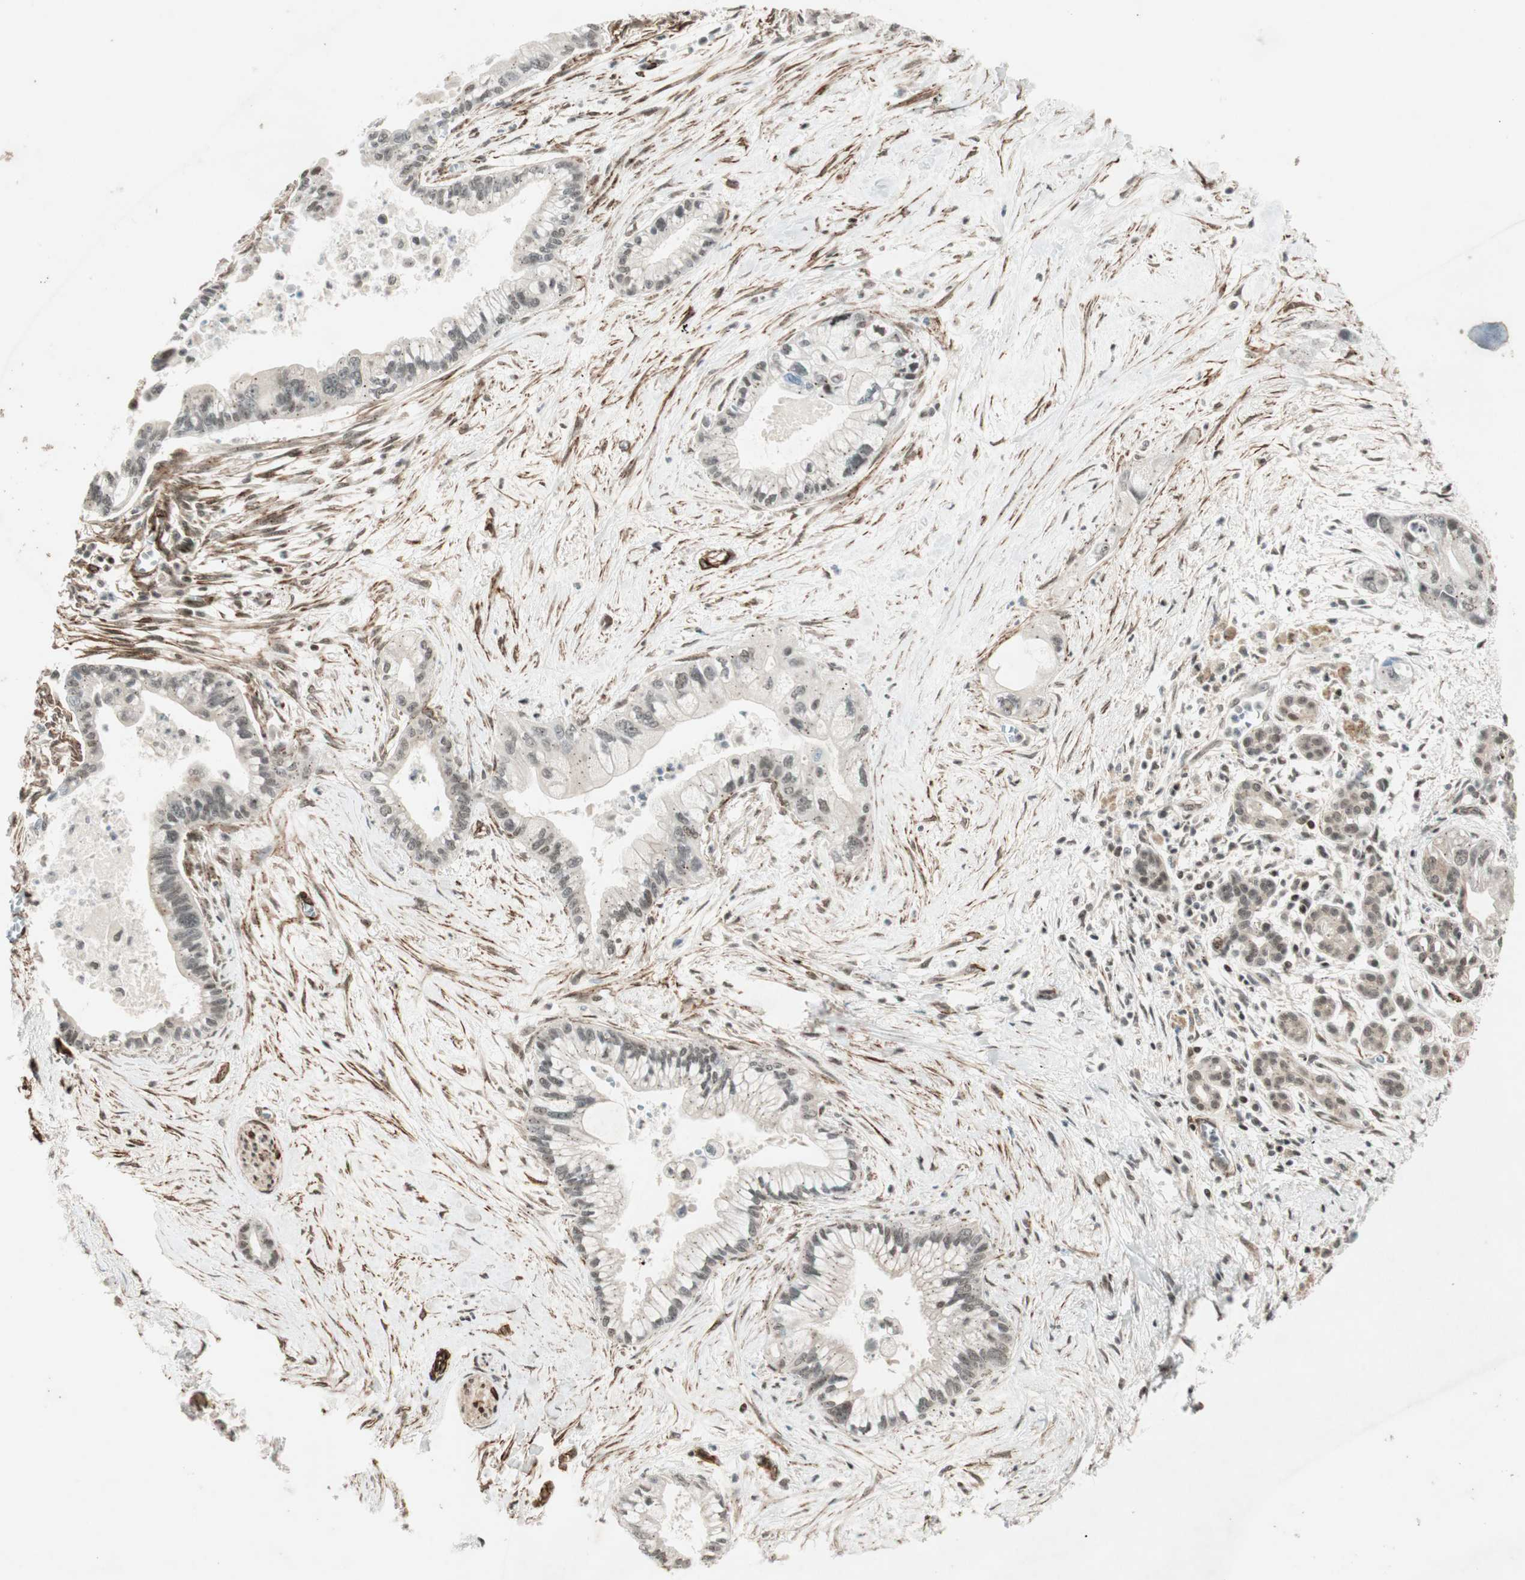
{"staining": {"intensity": "weak", "quantity": "<25%", "location": "cytoplasmic/membranous,nuclear"}, "tissue": "pancreatic cancer", "cell_type": "Tumor cells", "image_type": "cancer", "snomed": [{"axis": "morphology", "description": "Adenocarcinoma, NOS"}, {"axis": "topography", "description": "Pancreas"}], "caption": "This is an immunohistochemistry (IHC) image of adenocarcinoma (pancreatic). There is no staining in tumor cells.", "gene": "CDK19", "patient": {"sex": "male", "age": 70}}